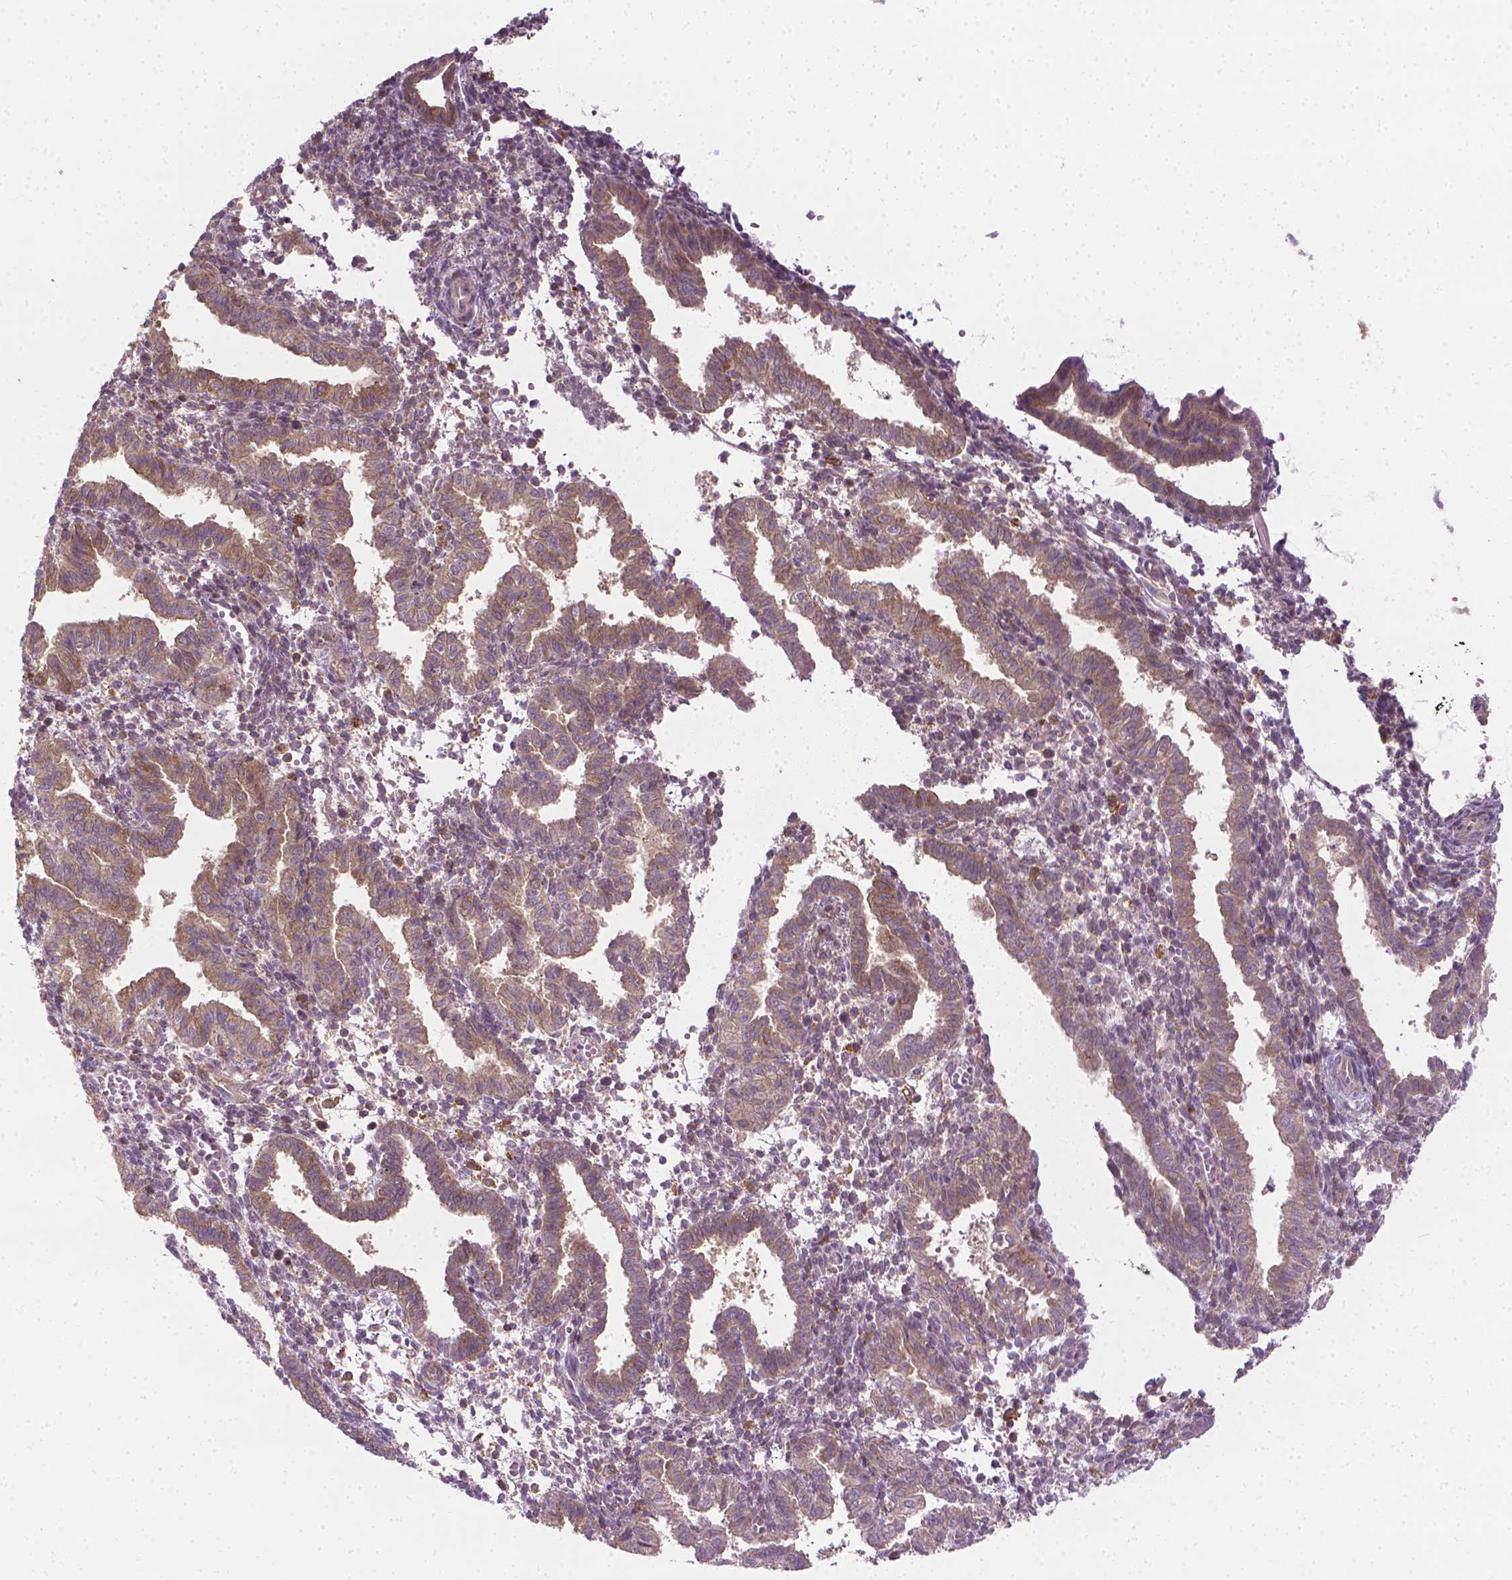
{"staining": {"intensity": "weak", "quantity": "25%-75%", "location": "cytoplasmic/membranous"}, "tissue": "endometrium", "cell_type": "Cells in endometrial stroma", "image_type": "normal", "snomed": [{"axis": "morphology", "description": "Normal tissue, NOS"}, {"axis": "topography", "description": "Endometrium"}], "caption": "A photomicrograph of human endometrium stained for a protein demonstrates weak cytoplasmic/membranous brown staining in cells in endometrial stroma. (DAB (3,3'-diaminobenzidine) IHC with brightfield microscopy, high magnification).", "gene": "PRAG1", "patient": {"sex": "female", "age": 37}}